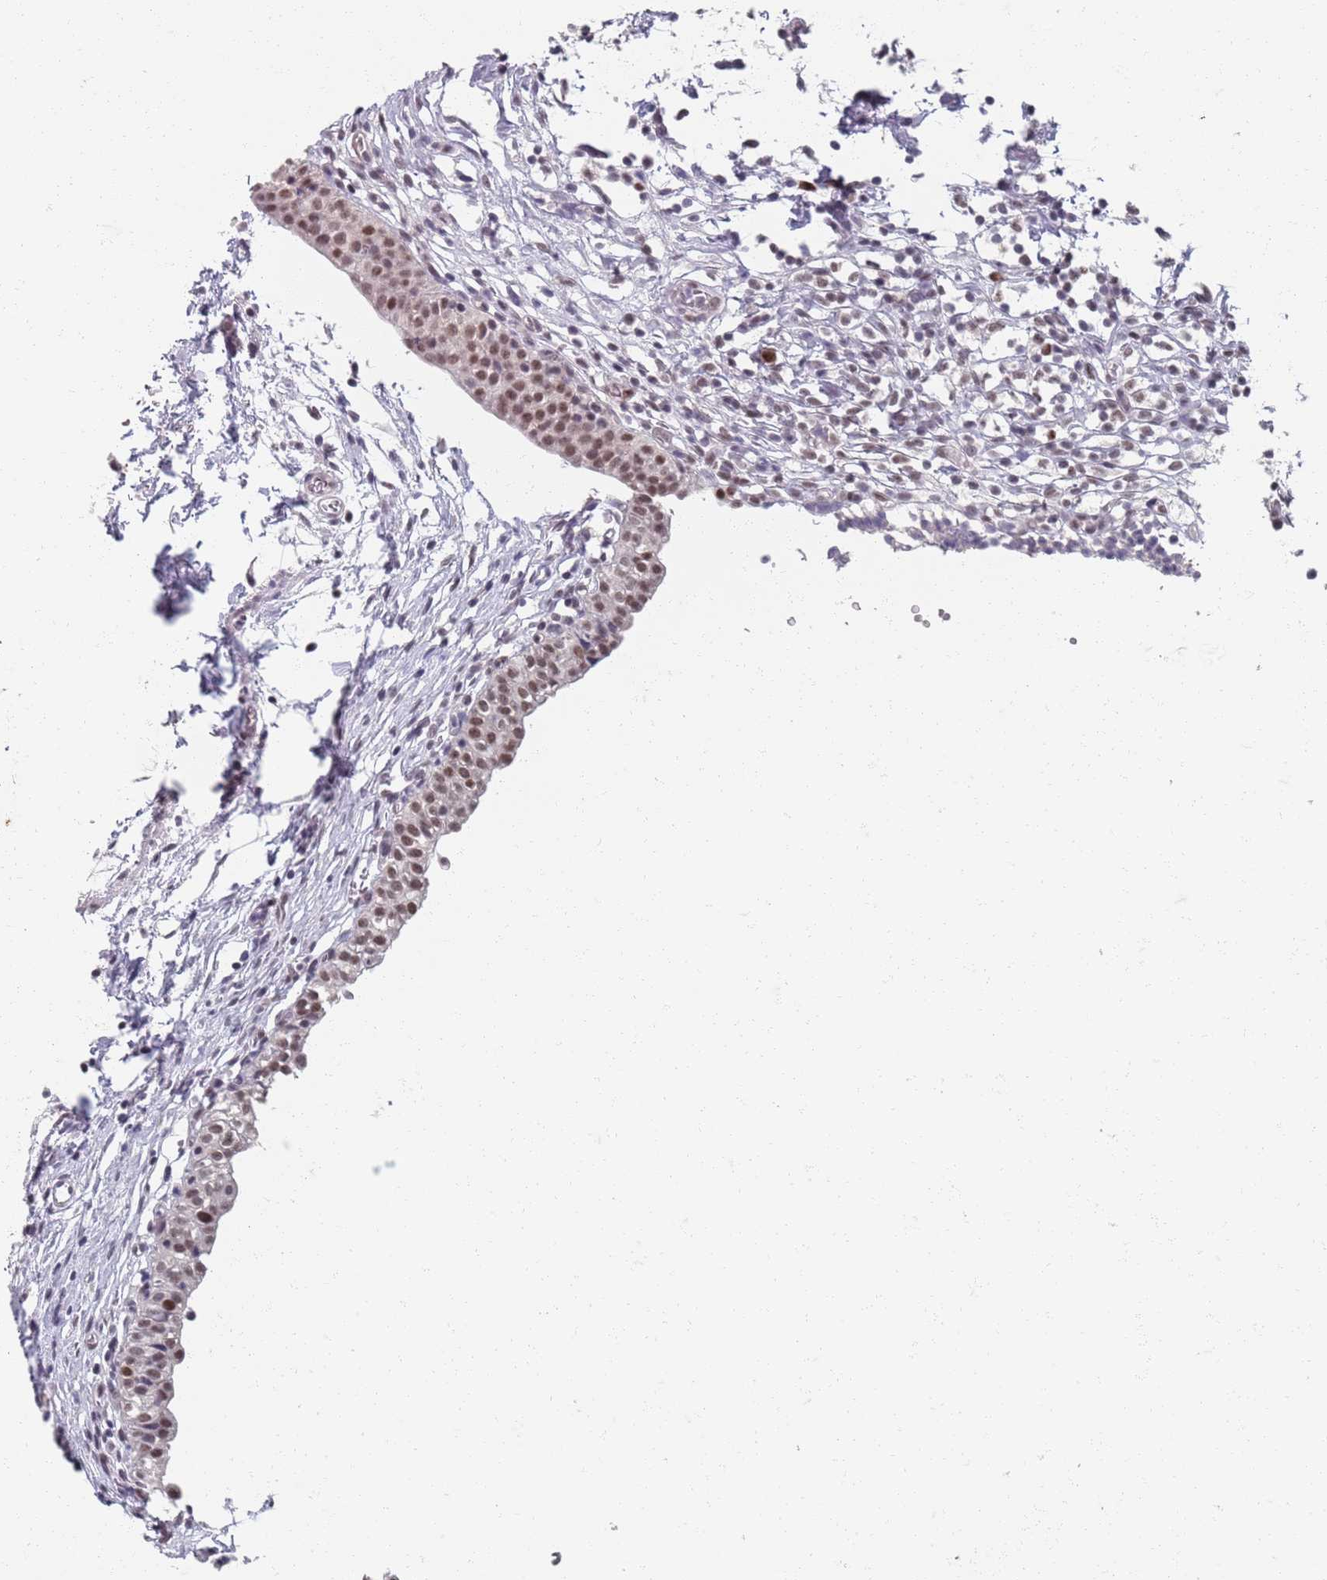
{"staining": {"intensity": "moderate", "quantity": ">75%", "location": "nuclear"}, "tissue": "urinary bladder", "cell_type": "Urothelial cells", "image_type": "normal", "snomed": [{"axis": "morphology", "description": "Normal tissue, NOS"}, {"axis": "topography", "description": "Urinary bladder"}, {"axis": "topography", "description": "Peripheral nerve tissue"}], "caption": "Urinary bladder stained for a protein (brown) displays moderate nuclear positive staining in about >75% of urothelial cells.", "gene": "SAMD1", "patient": {"sex": "male", "age": 55}}